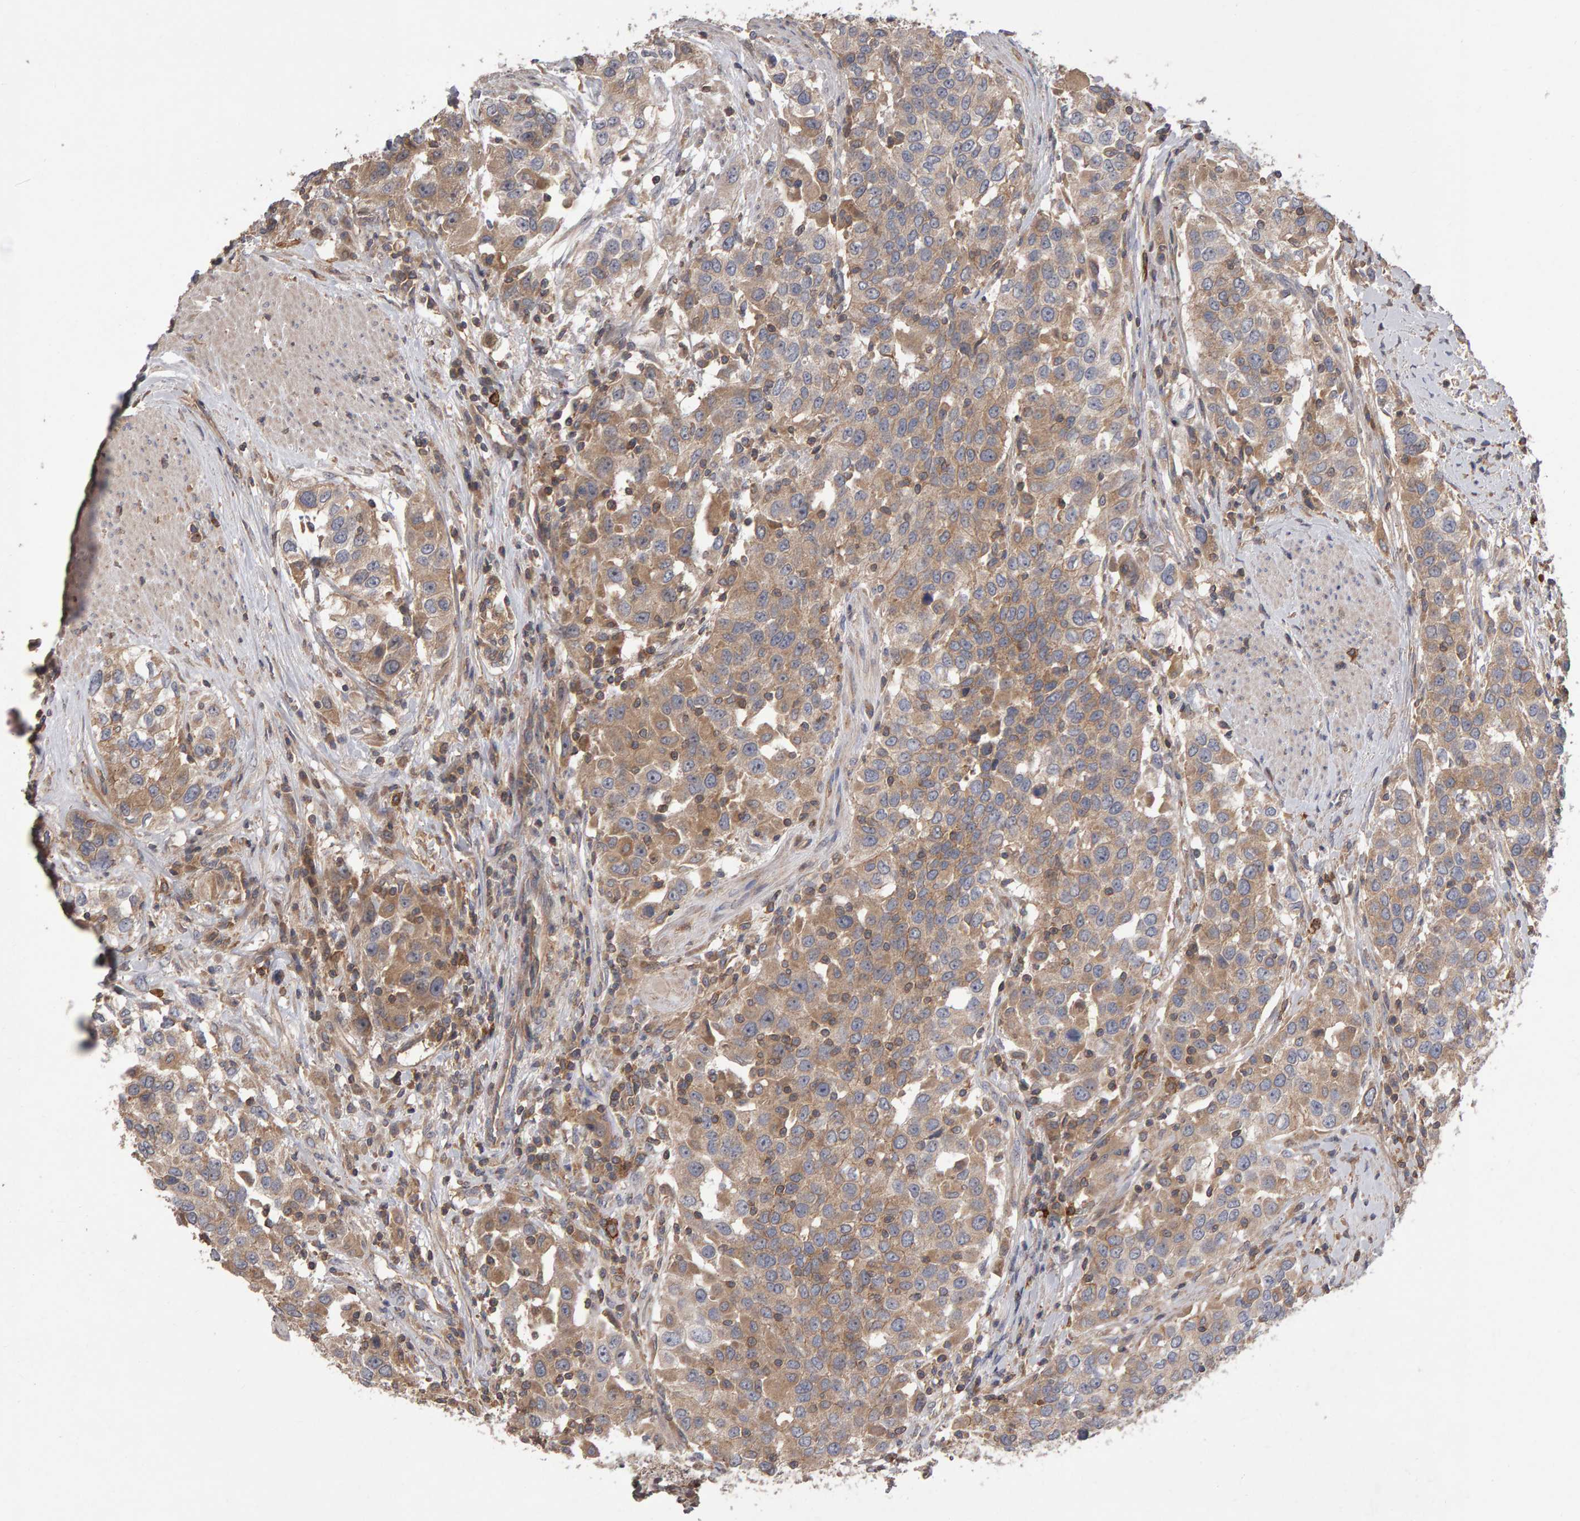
{"staining": {"intensity": "weak", "quantity": ">75%", "location": "cytoplasmic/membranous"}, "tissue": "urothelial cancer", "cell_type": "Tumor cells", "image_type": "cancer", "snomed": [{"axis": "morphology", "description": "Urothelial carcinoma, High grade"}, {"axis": "topography", "description": "Urinary bladder"}], "caption": "Tumor cells display weak cytoplasmic/membranous staining in approximately >75% of cells in urothelial carcinoma (high-grade).", "gene": "PGS1", "patient": {"sex": "female", "age": 80}}